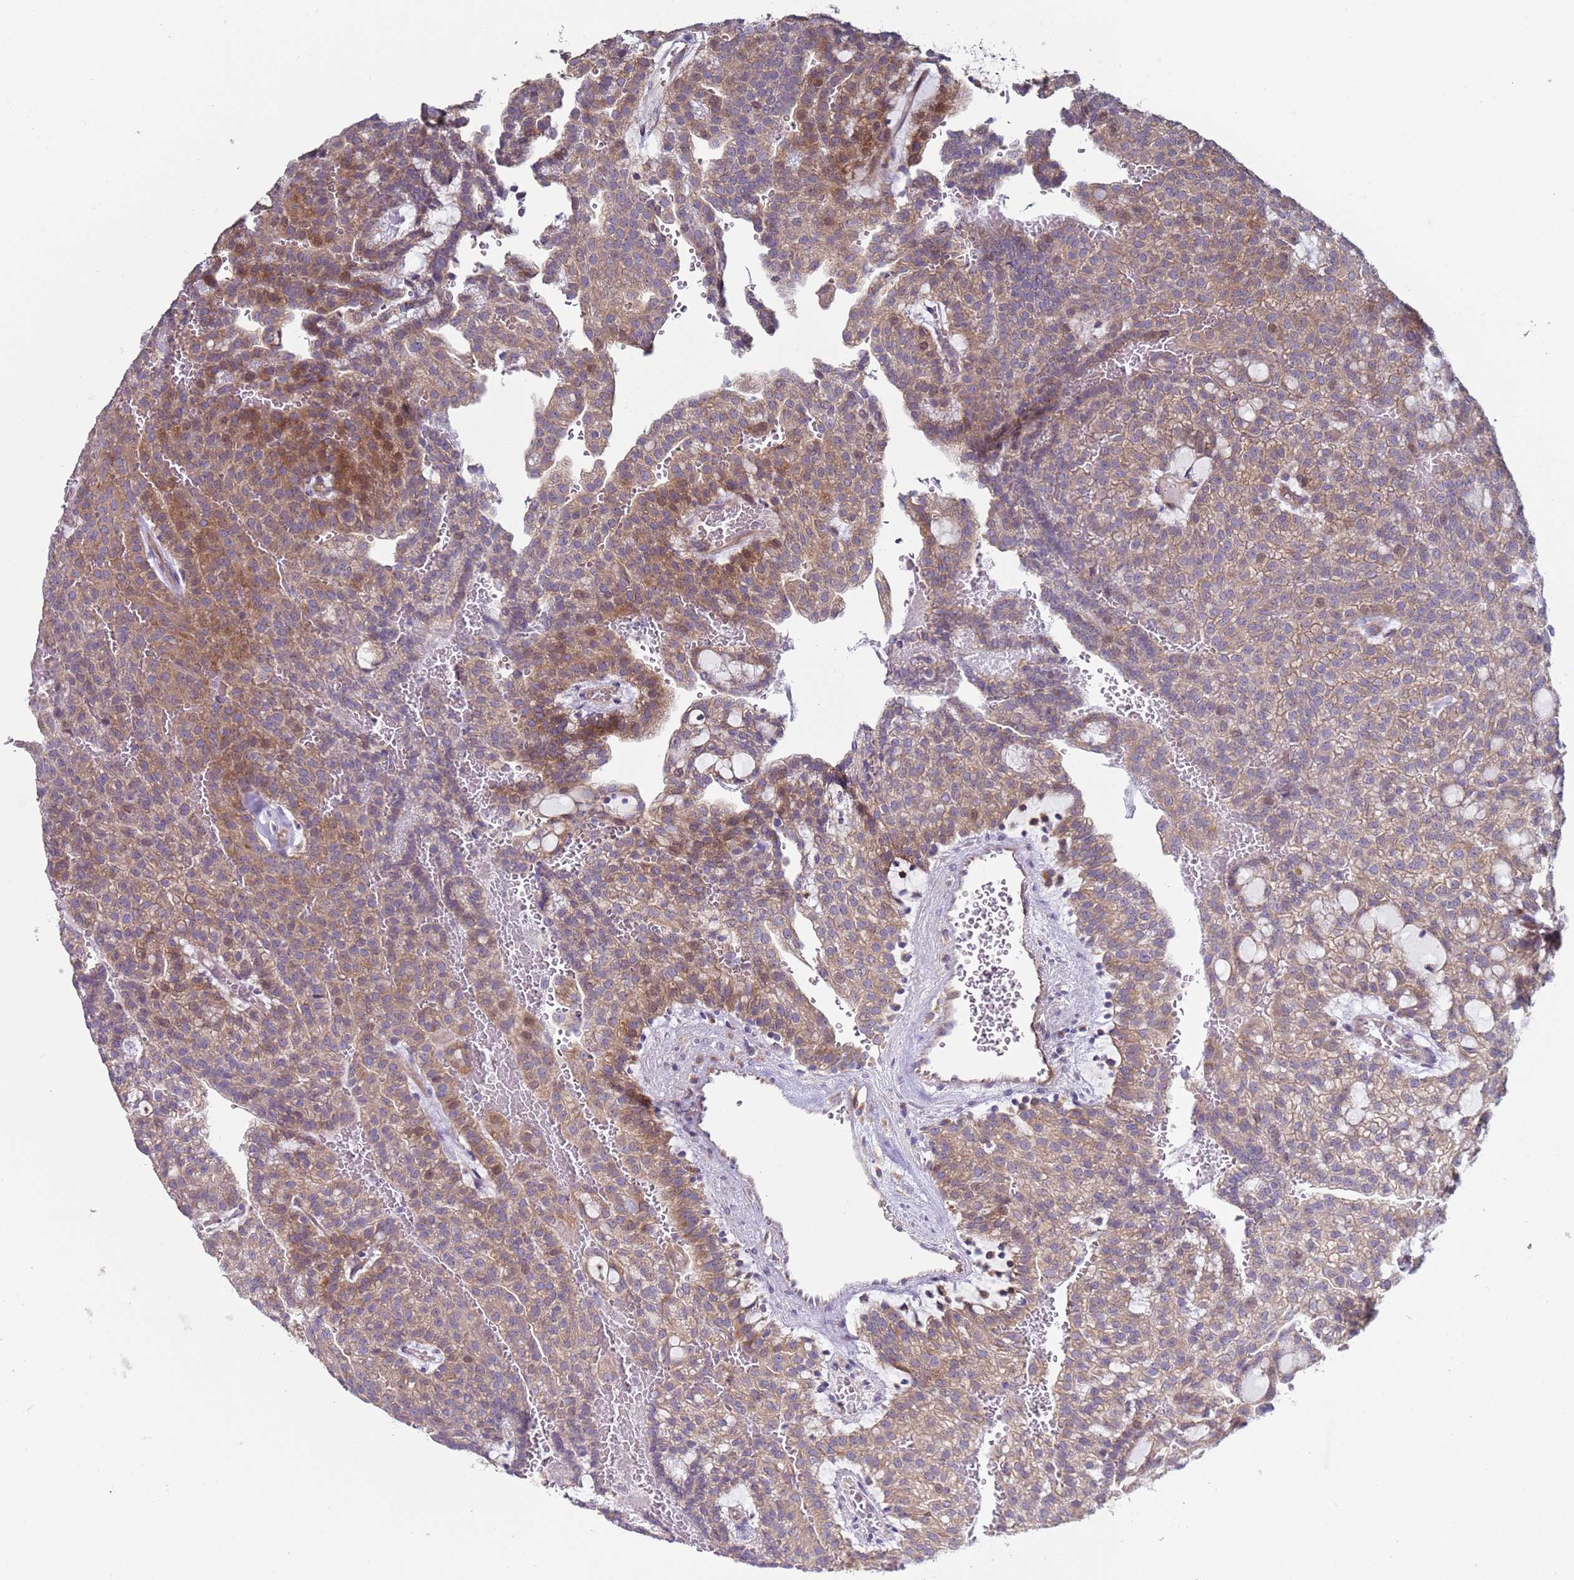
{"staining": {"intensity": "weak", "quantity": "25%-75%", "location": "cytoplasmic/membranous"}, "tissue": "renal cancer", "cell_type": "Tumor cells", "image_type": "cancer", "snomed": [{"axis": "morphology", "description": "Adenocarcinoma, NOS"}, {"axis": "topography", "description": "Kidney"}], "caption": "Weak cytoplasmic/membranous protein staining is identified in approximately 25%-75% of tumor cells in adenocarcinoma (renal).", "gene": "DIP2B", "patient": {"sex": "male", "age": 63}}